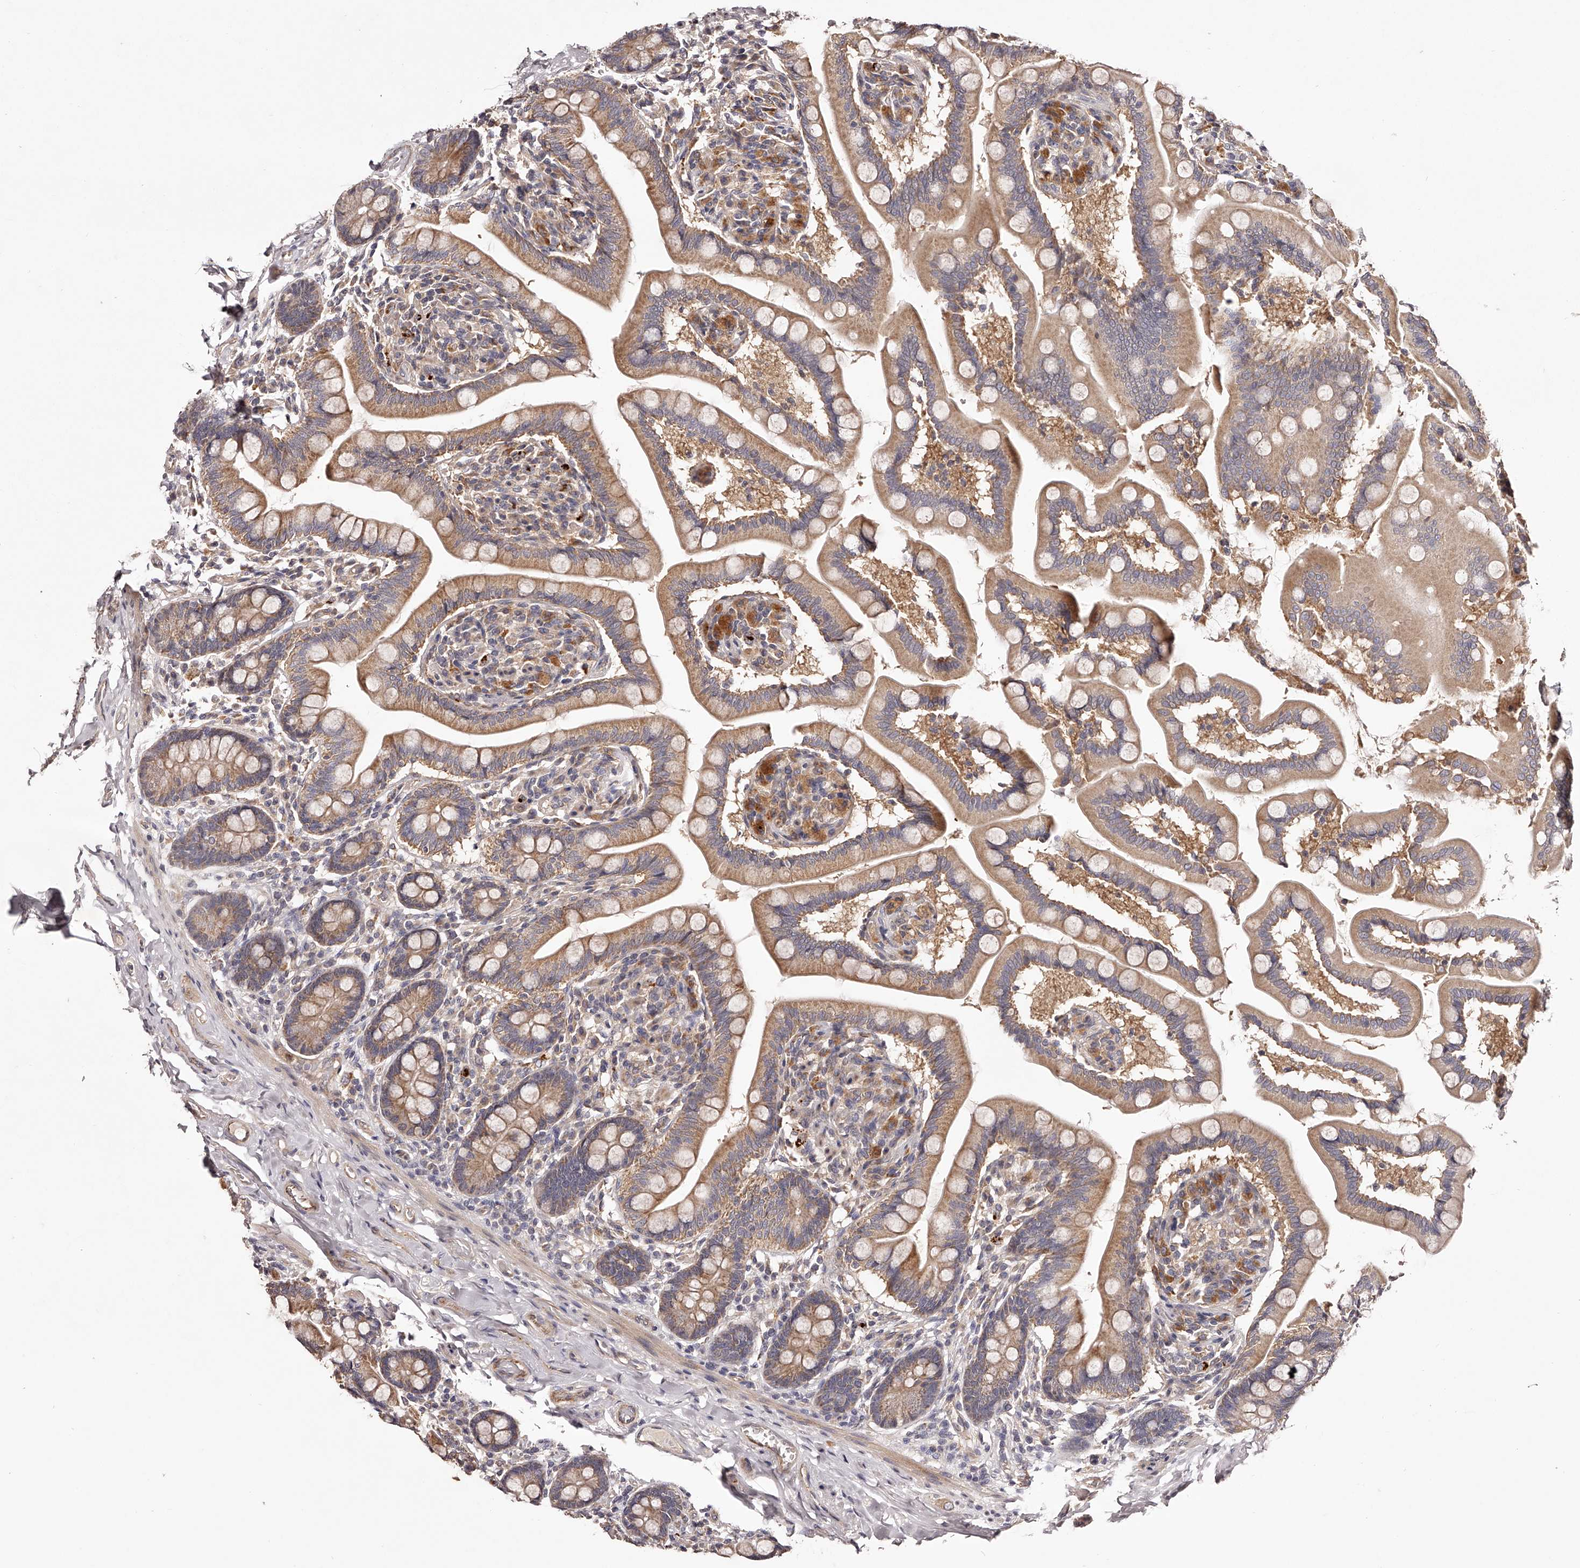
{"staining": {"intensity": "moderate", "quantity": ">75%", "location": "cytoplasmic/membranous"}, "tissue": "small intestine", "cell_type": "Glandular cells", "image_type": "normal", "snomed": [{"axis": "morphology", "description": "Normal tissue, NOS"}, {"axis": "topography", "description": "Small intestine"}], "caption": "Glandular cells demonstrate moderate cytoplasmic/membranous expression in about >75% of cells in normal small intestine. Using DAB (3,3'-diaminobenzidine) (brown) and hematoxylin (blue) stains, captured at high magnification using brightfield microscopy.", "gene": "ODF2L", "patient": {"sex": "female", "age": 64}}